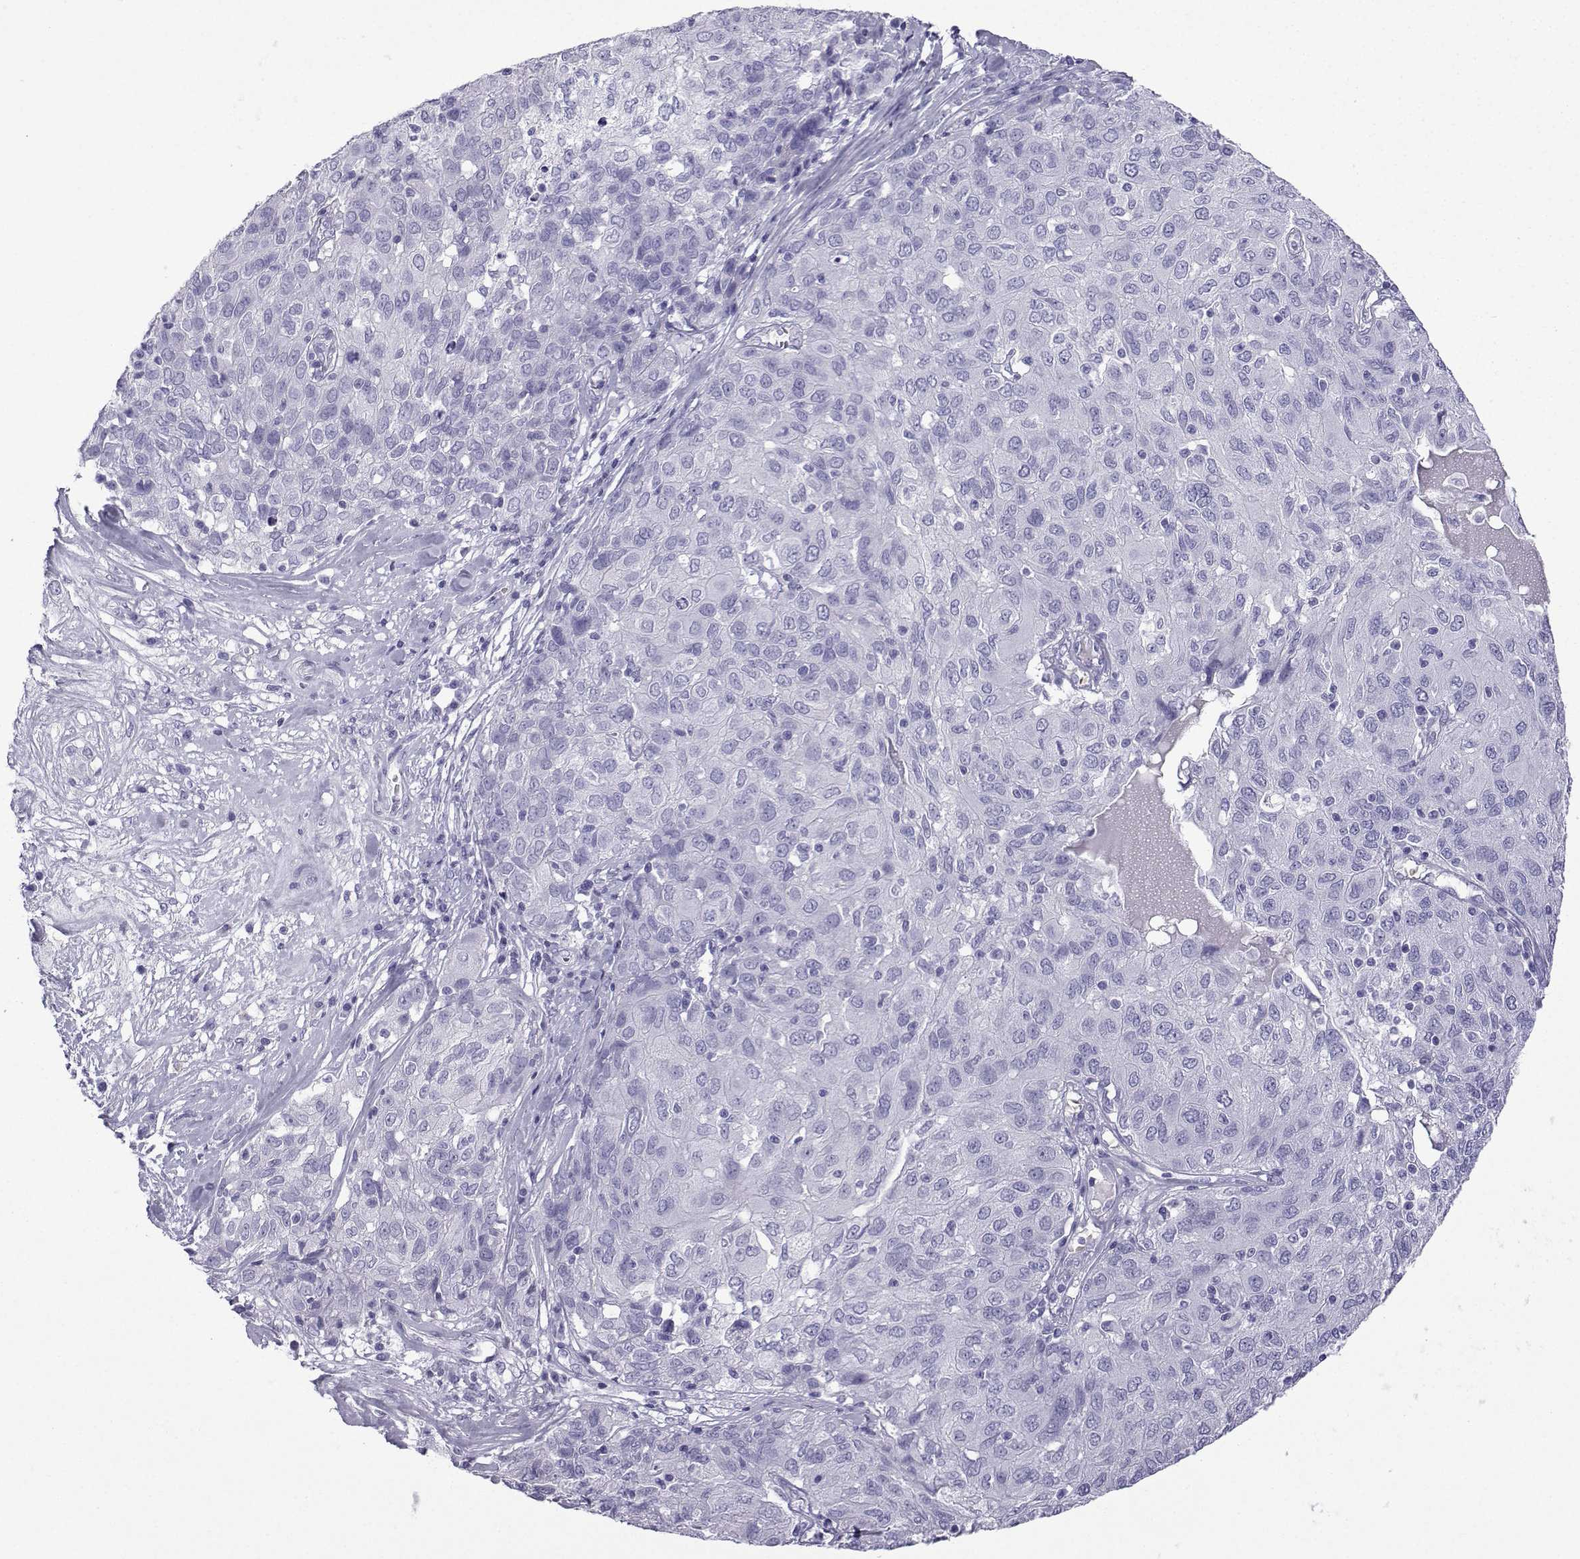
{"staining": {"intensity": "negative", "quantity": "none", "location": "none"}, "tissue": "ovarian cancer", "cell_type": "Tumor cells", "image_type": "cancer", "snomed": [{"axis": "morphology", "description": "Carcinoma, endometroid"}, {"axis": "topography", "description": "Ovary"}], "caption": "This is an immunohistochemistry (IHC) histopathology image of ovarian cancer (endometroid carcinoma). There is no positivity in tumor cells.", "gene": "TRIM46", "patient": {"sex": "female", "age": 50}}